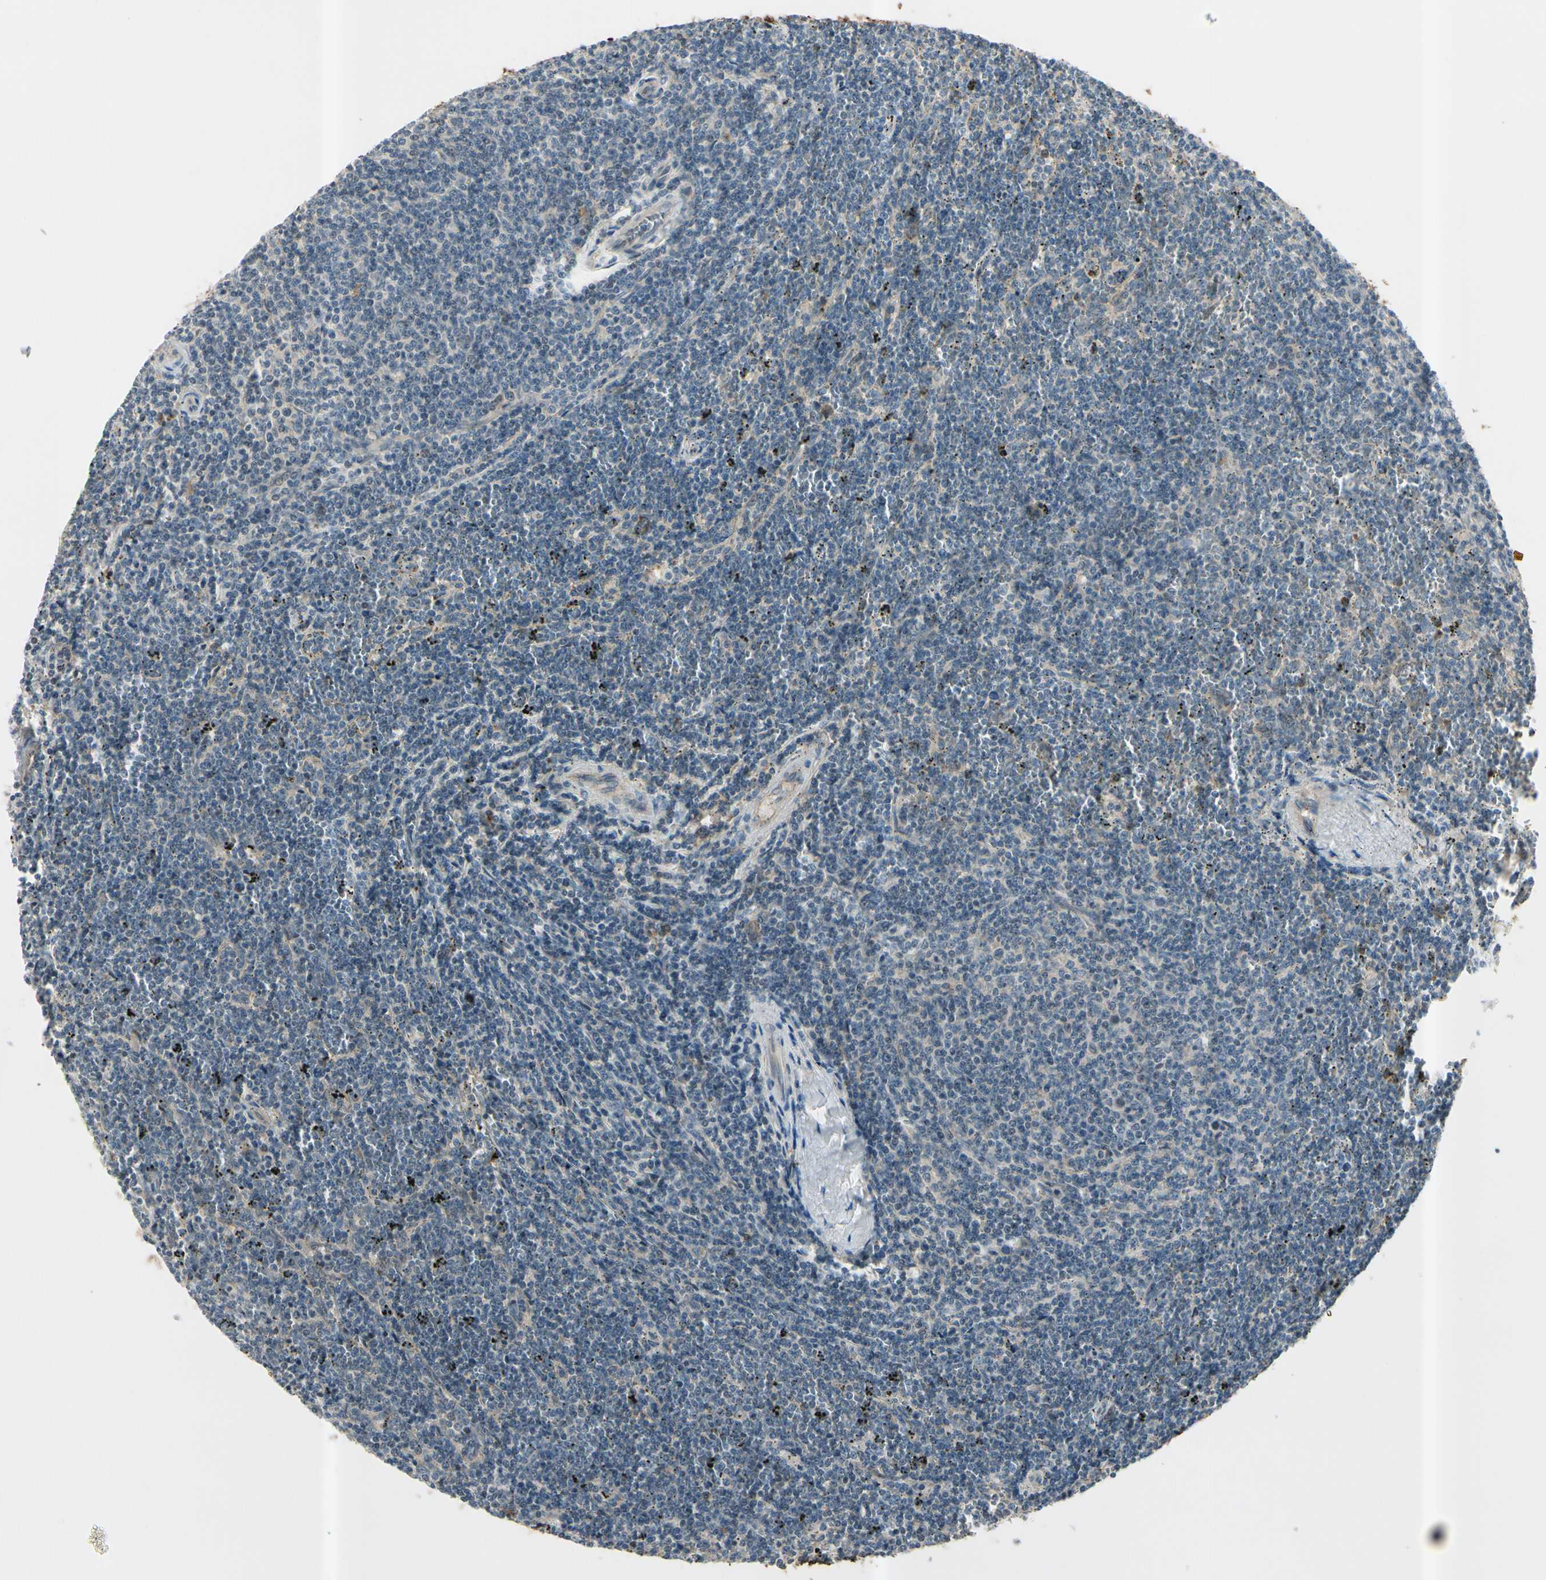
{"staining": {"intensity": "negative", "quantity": "none", "location": "none"}, "tissue": "lymphoma", "cell_type": "Tumor cells", "image_type": "cancer", "snomed": [{"axis": "morphology", "description": "Malignant lymphoma, non-Hodgkin's type, Low grade"}, {"axis": "topography", "description": "Spleen"}], "caption": "DAB (3,3'-diaminobenzidine) immunohistochemical staining of lymphoma demonstrates no significant expression in tumor cells.", "gene": "ICAM5", "patient": {"sex": "female", "age": 50}}